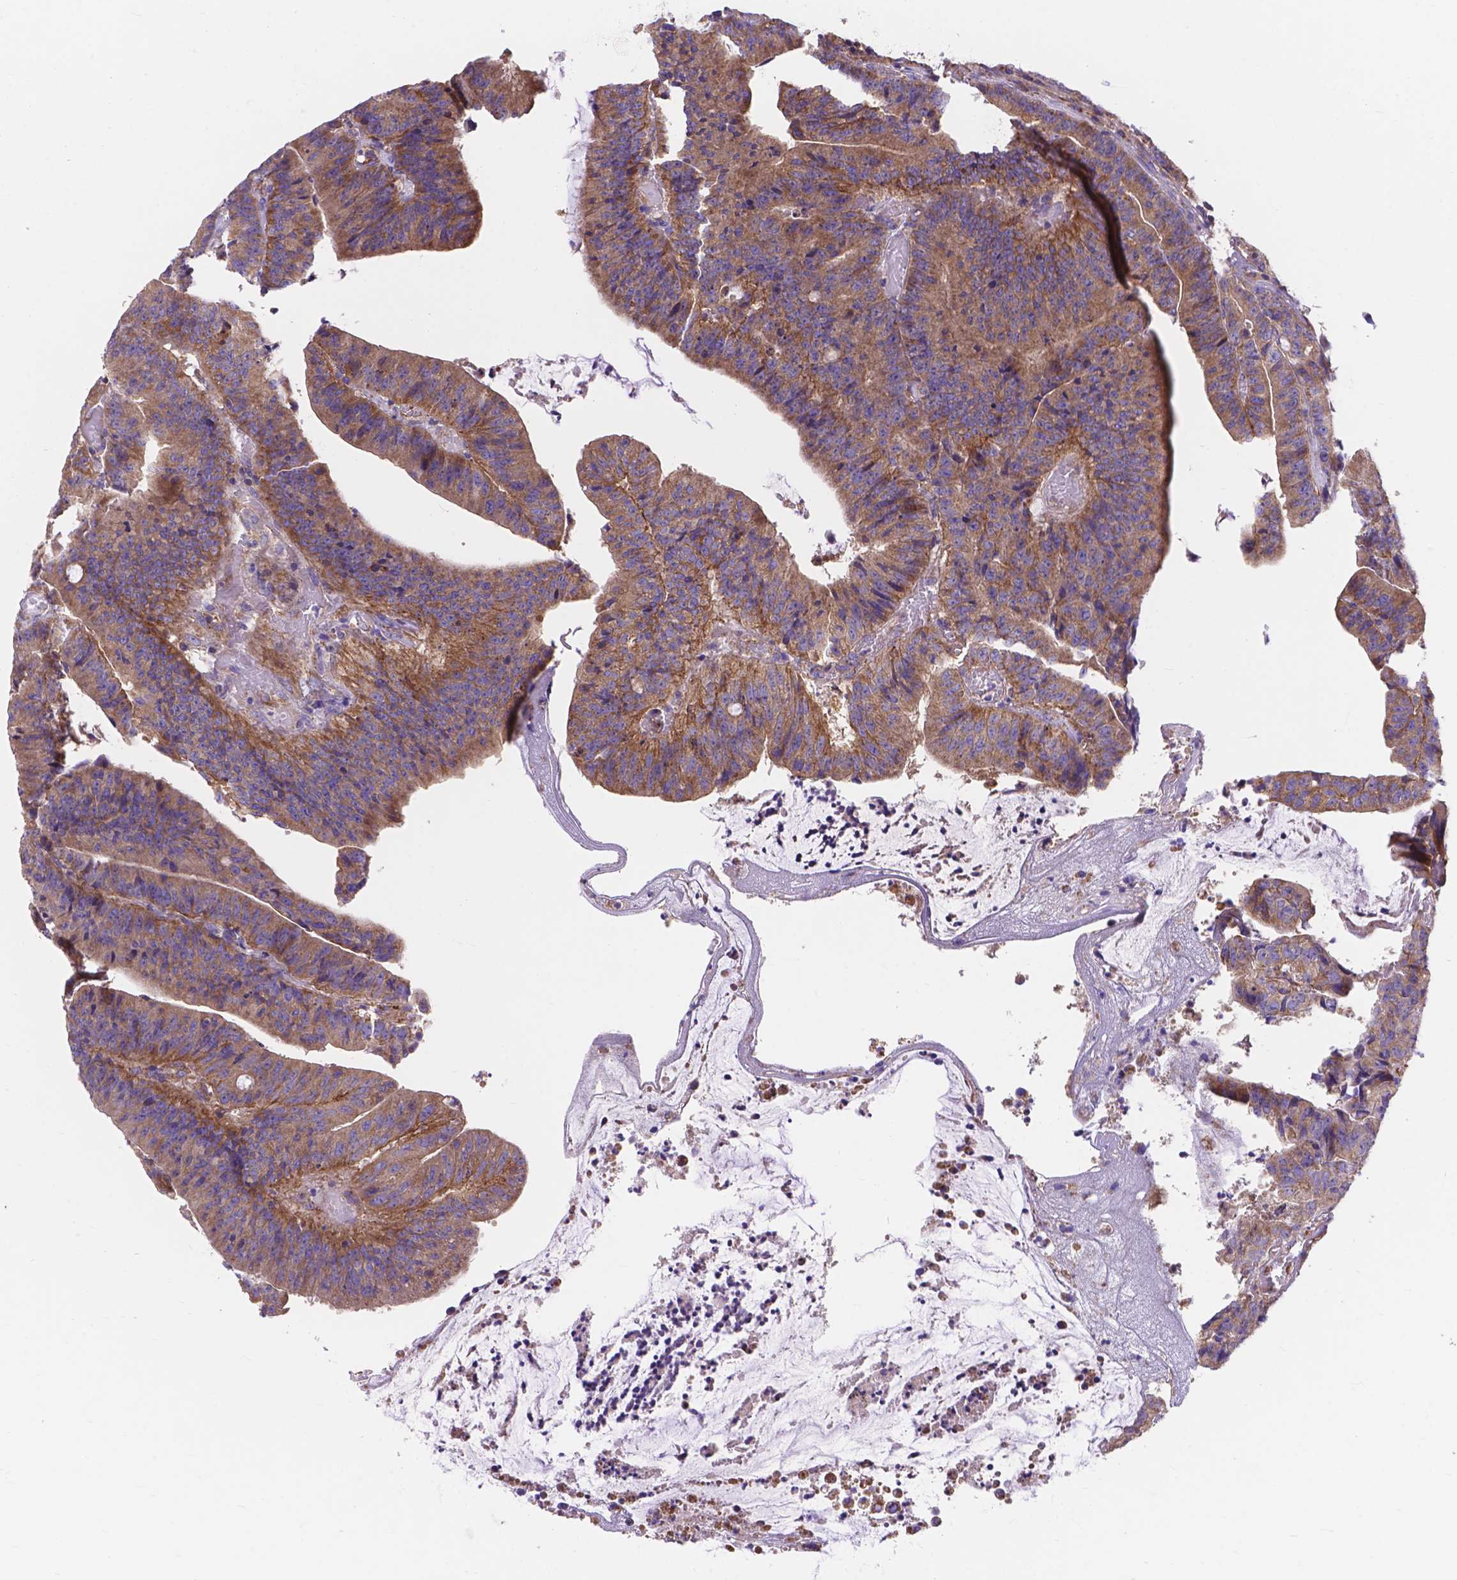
{"staining": {"intensity": "moderate", "quantity": ">75%", "location": "cytoplasmic/membranous"}, "tissue": "colorectal cancer", "cell_type": "Tumor cells", "image_type": "cancer", "snomed": [{"axis": "morphology", "description": "Adenocarcinoma, NOS"}, {"axis": "topography", "description": "Colon"}], "caption": "The histopathology image reveals staining of colorectal cancer, revealing moderate cytoplasmic/membranous protein staining (brown color) within tumor cells. The staining was performed using DAB (3,3'-diaminobenzidine) to visualize the protein expression in brown, while the nuclei were stained in blue with hematoxylin (Magnification: 20x).", "gene": "AK3", "patient": {"sex": "female", "age": 78}}